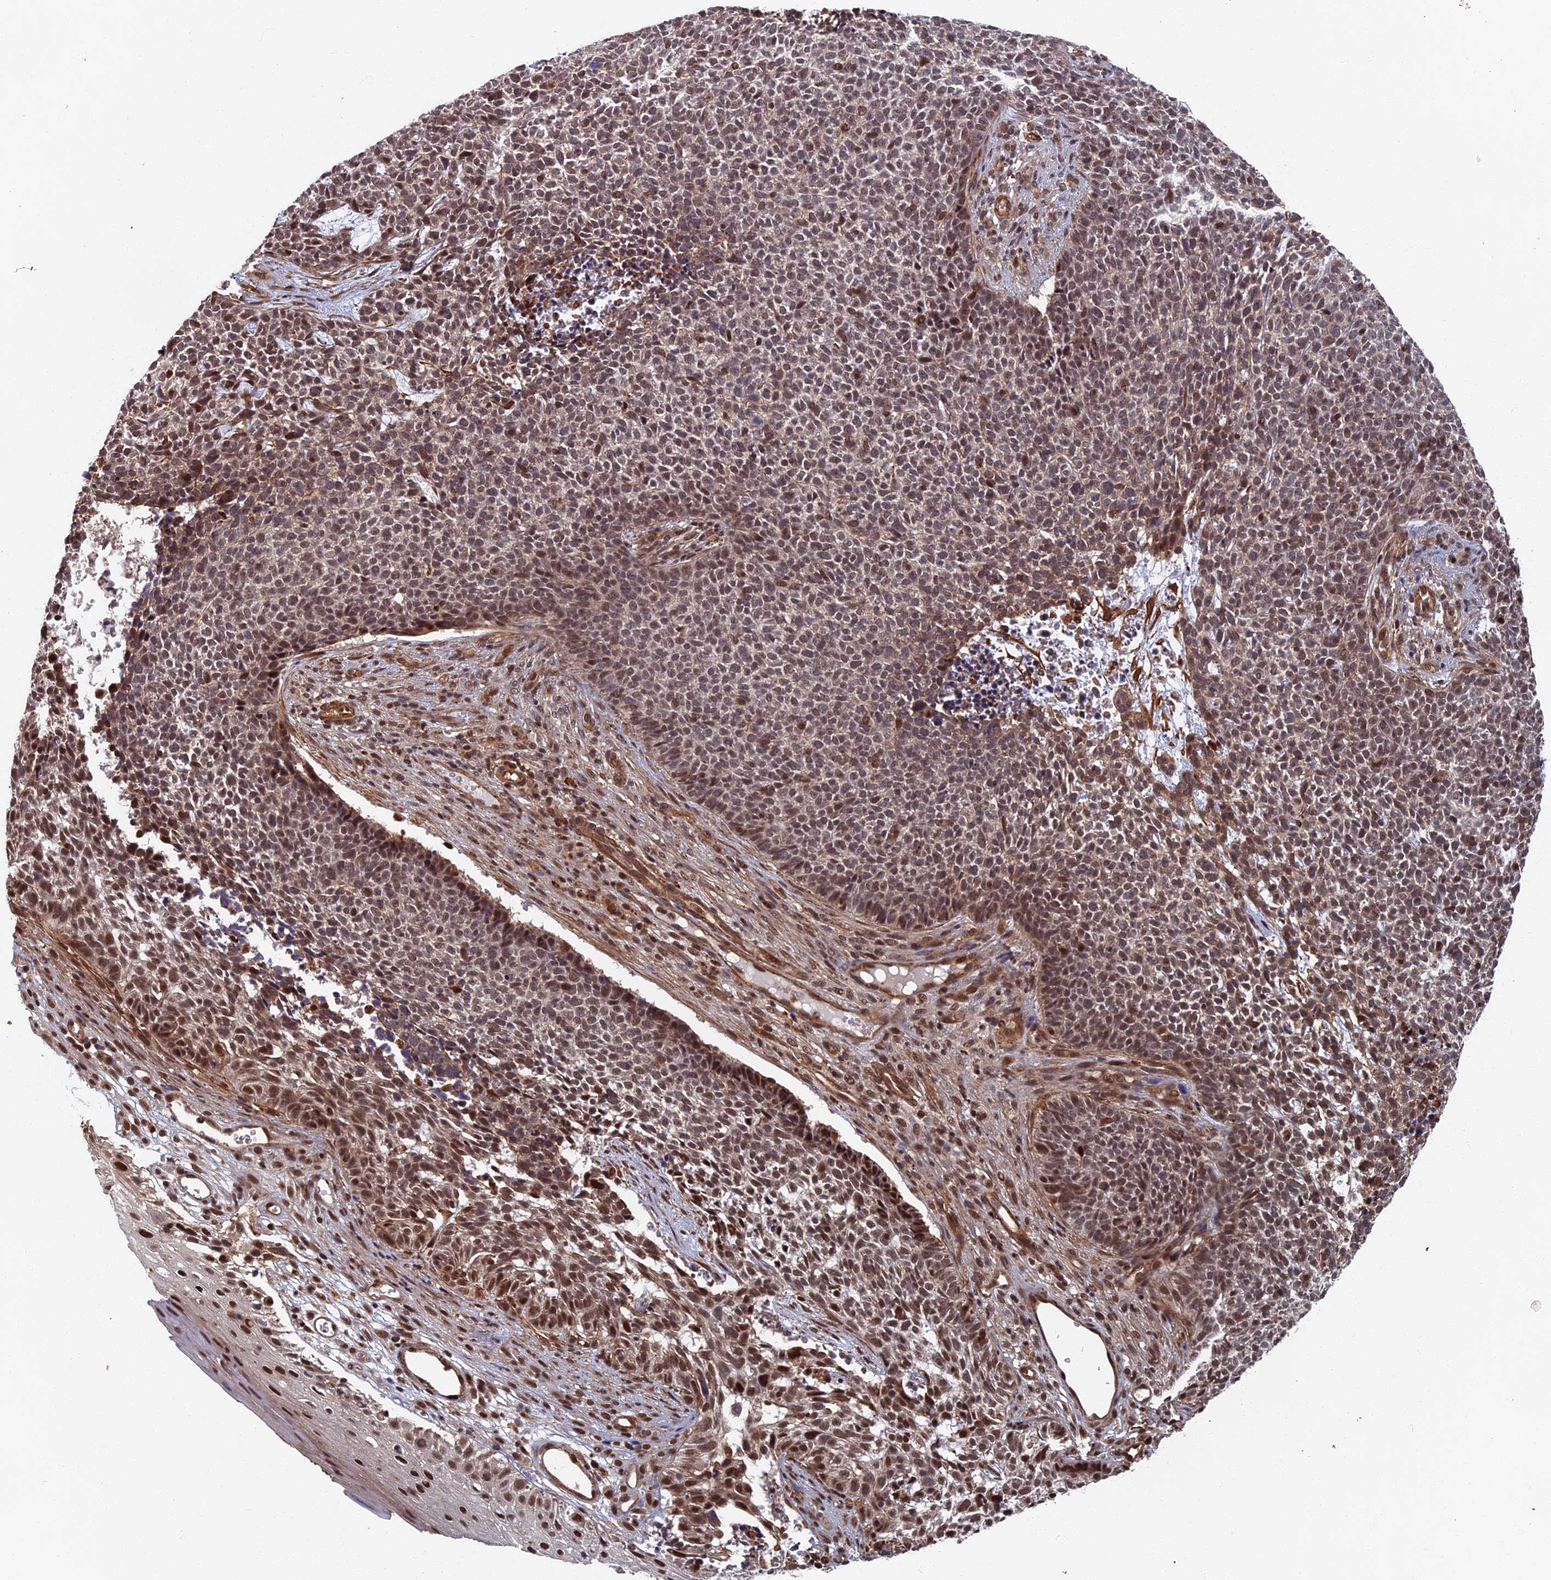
{"staining": {"intensity": "weak", "quantity": ">75%", "location": "nuclear"}, "tissue": "skin cancer", "cell_type": "Tumor cells", "image_type": "cancer", "snomed": [{"axis": "morphology", "description": "Basal cell carcinoma"}, {"axis": "topography", "description": "Skin"}], "caption": "Immunohistochemical staining of skin cancer exhibits low levels of weak nuclear protein expression in about >75% of tumor cells. (brown staining indicates protein expression, while blue staining denotes nuclei).", "gene": "CTDP1", "patient": {"sex": "female", "age": 84}}